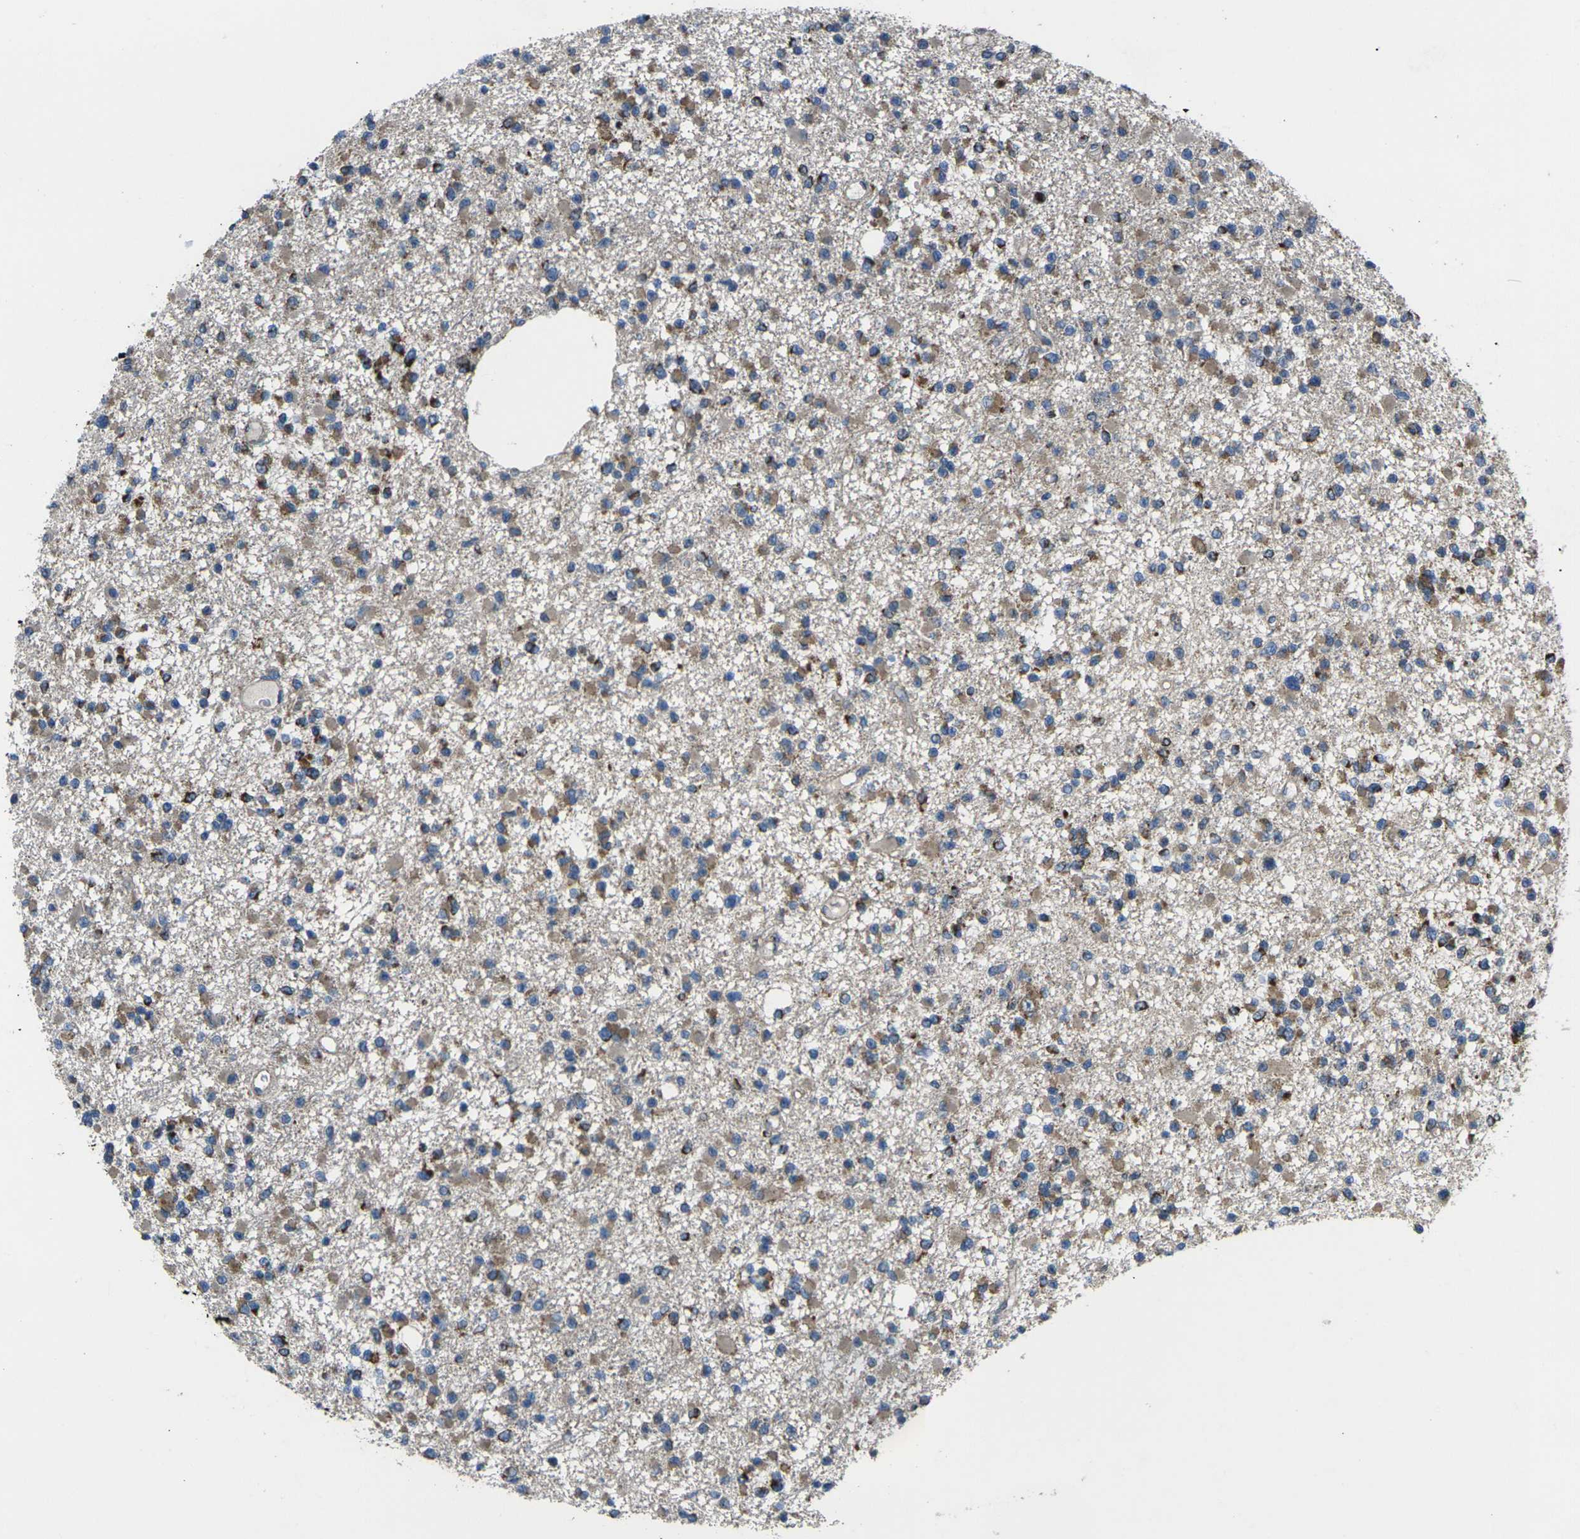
{"staining": {"intensity": "moderate", "quantity": ">75%", "location": "cytoplasmic/membranous"}, "tissue": "glioma", "cell_type": "Tumor cells", "image_type": "cancer", "snomed": [{"axis": "morphology", "description": "Glioma, malignant, Low grade"}, {"axis": "topography", "description": "Brain"}], "caption": "Brown immunohistochemical staining in human glioma displays moderate cytoplasmic/membranous staining in about >75% of tumor cells.", "gene": "TMEM120B", "patient": {"sex": "female", "age": 22}}